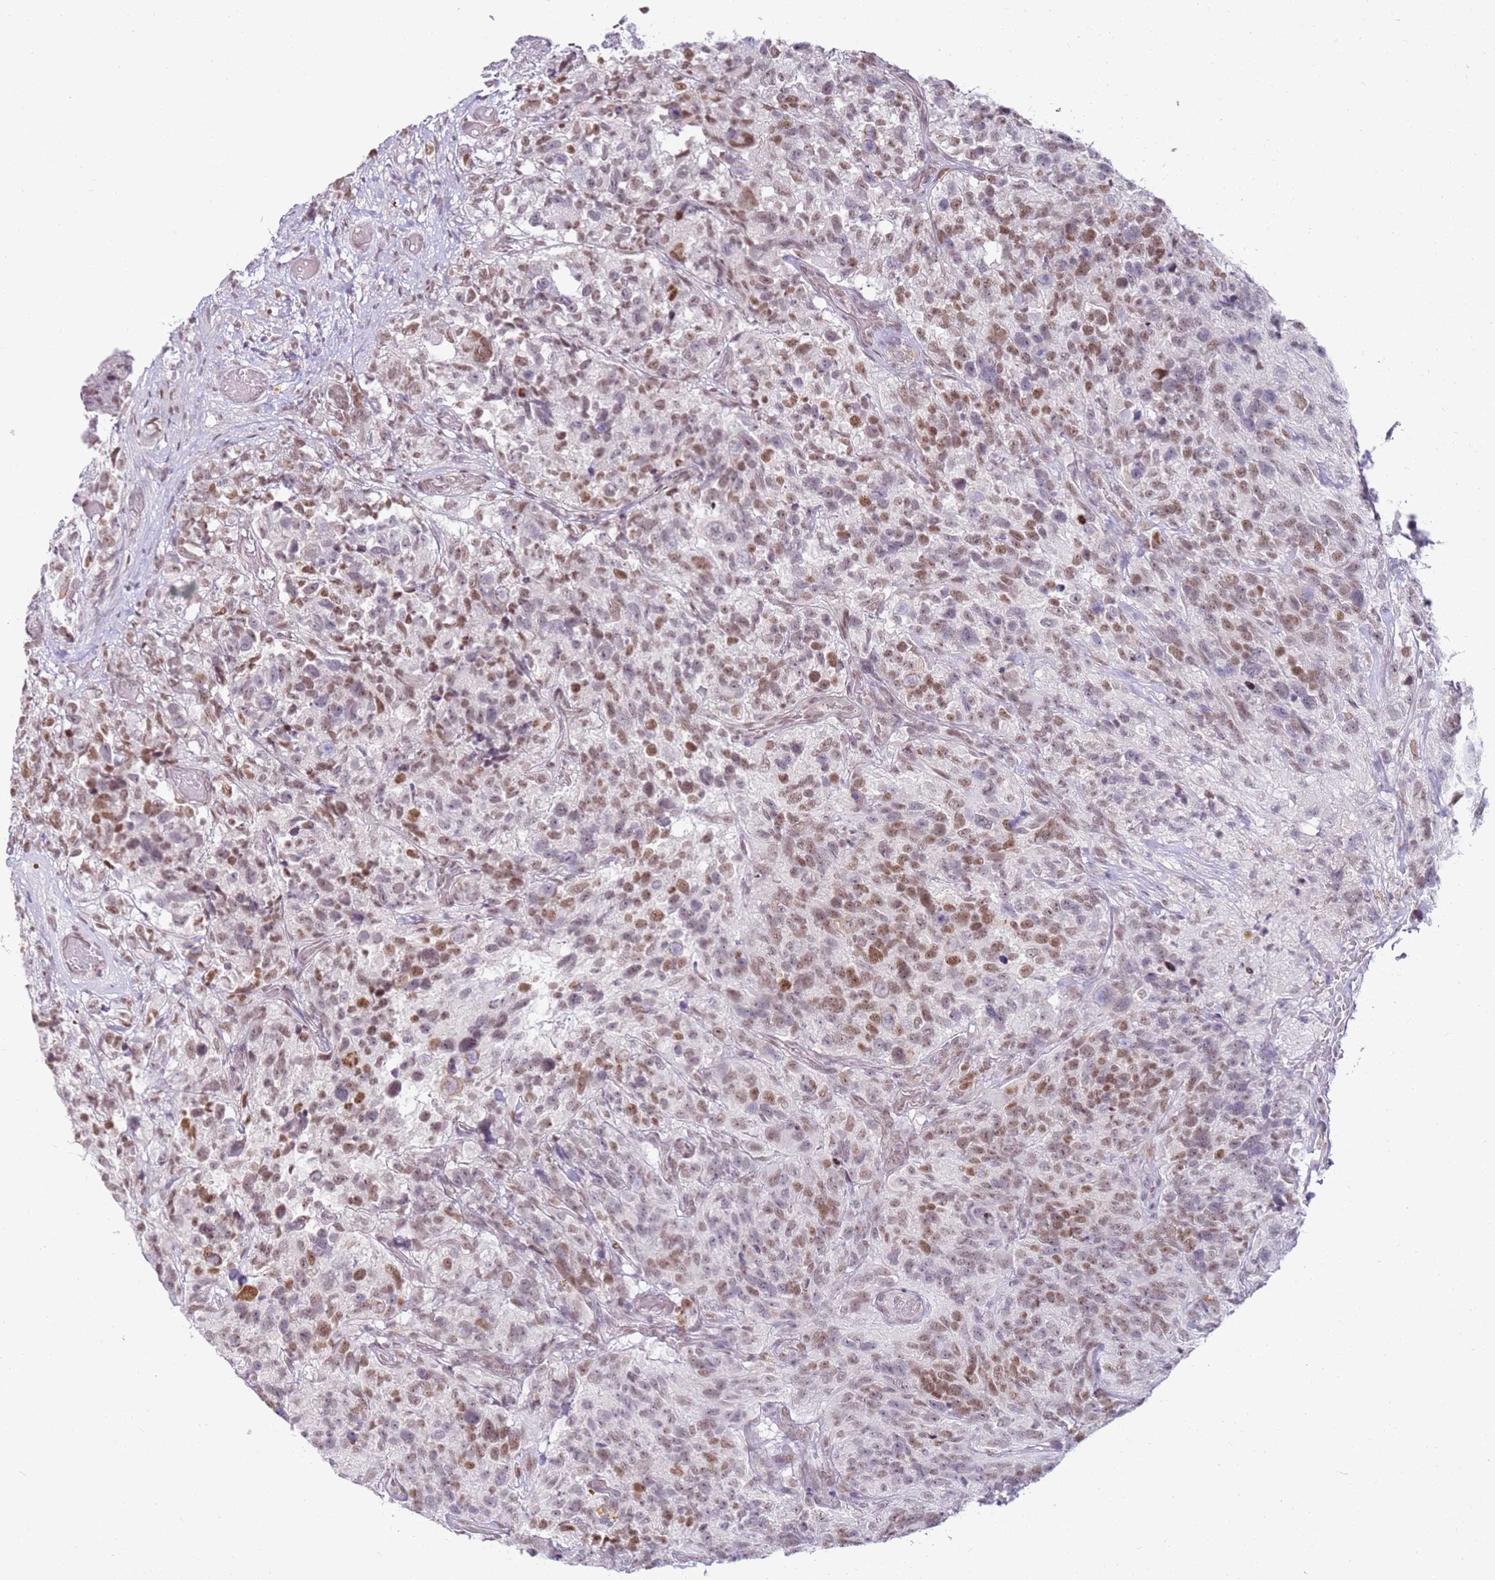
{"staining": {"intensity": "moderate", "quantity": ">75%", "location": "nuclear"}, "tissue": "glioma", "cell_type": "Tumor cells", "image_type": "cancer", "snomed": [{"axis": "morphology", "description": "Glioma, malignant, High grade"}, {"axis": "topography", "description": "Brain"}], "caption": "Immunohistochemistry photomicrograph of human glioma stained for a protein (brown), which reveals medium levels of moderate nuclear positivity in approximately >75% of tumor cells.", "gene": "PHC2", "patient": {"sex": "male", "age": 69}}